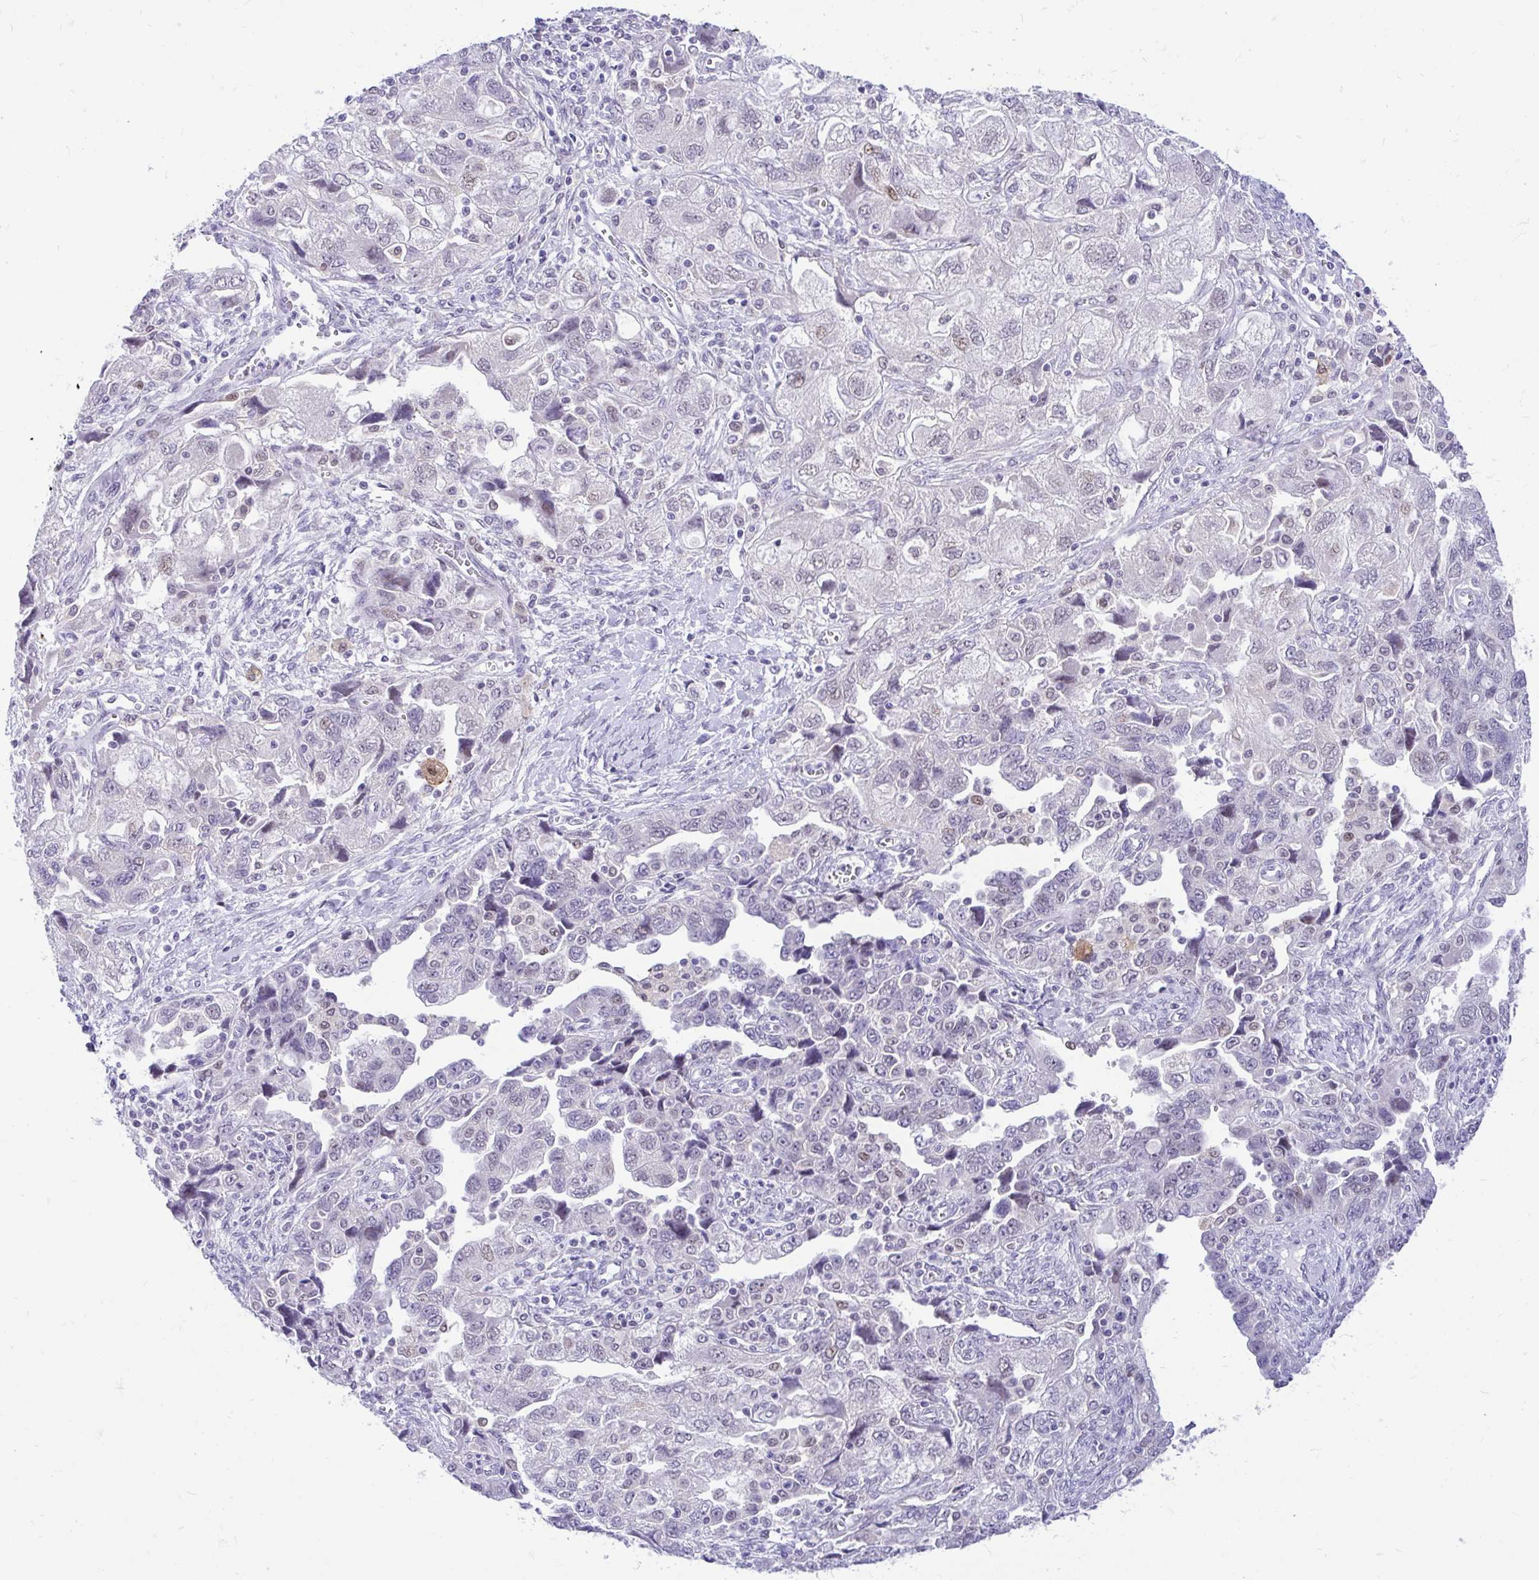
{"staining": {"intensity": "negative", "quantity": "none", "location": "none"}, "tissue": "ovarian cancer", "cell_type": "Tumor cells", "image_type": "cancer", "snomed": [{"axis": "morphology", "description": "Carcinoma, NOS"}, {"axis": "morphology", "description": "Cystadenocarcinoma, serous, NOS"}, {"axis": "topography", "description": "Ovary"}], "caption": "An immunohistochemistry photomicrograph of ovarian cancer (carcinoma) is shown. There is no staining in tumor cells of ovarian cancer (carcinoma).", "gene": "GLB1L2", "patient": {"sex": "female", "age": 69}}